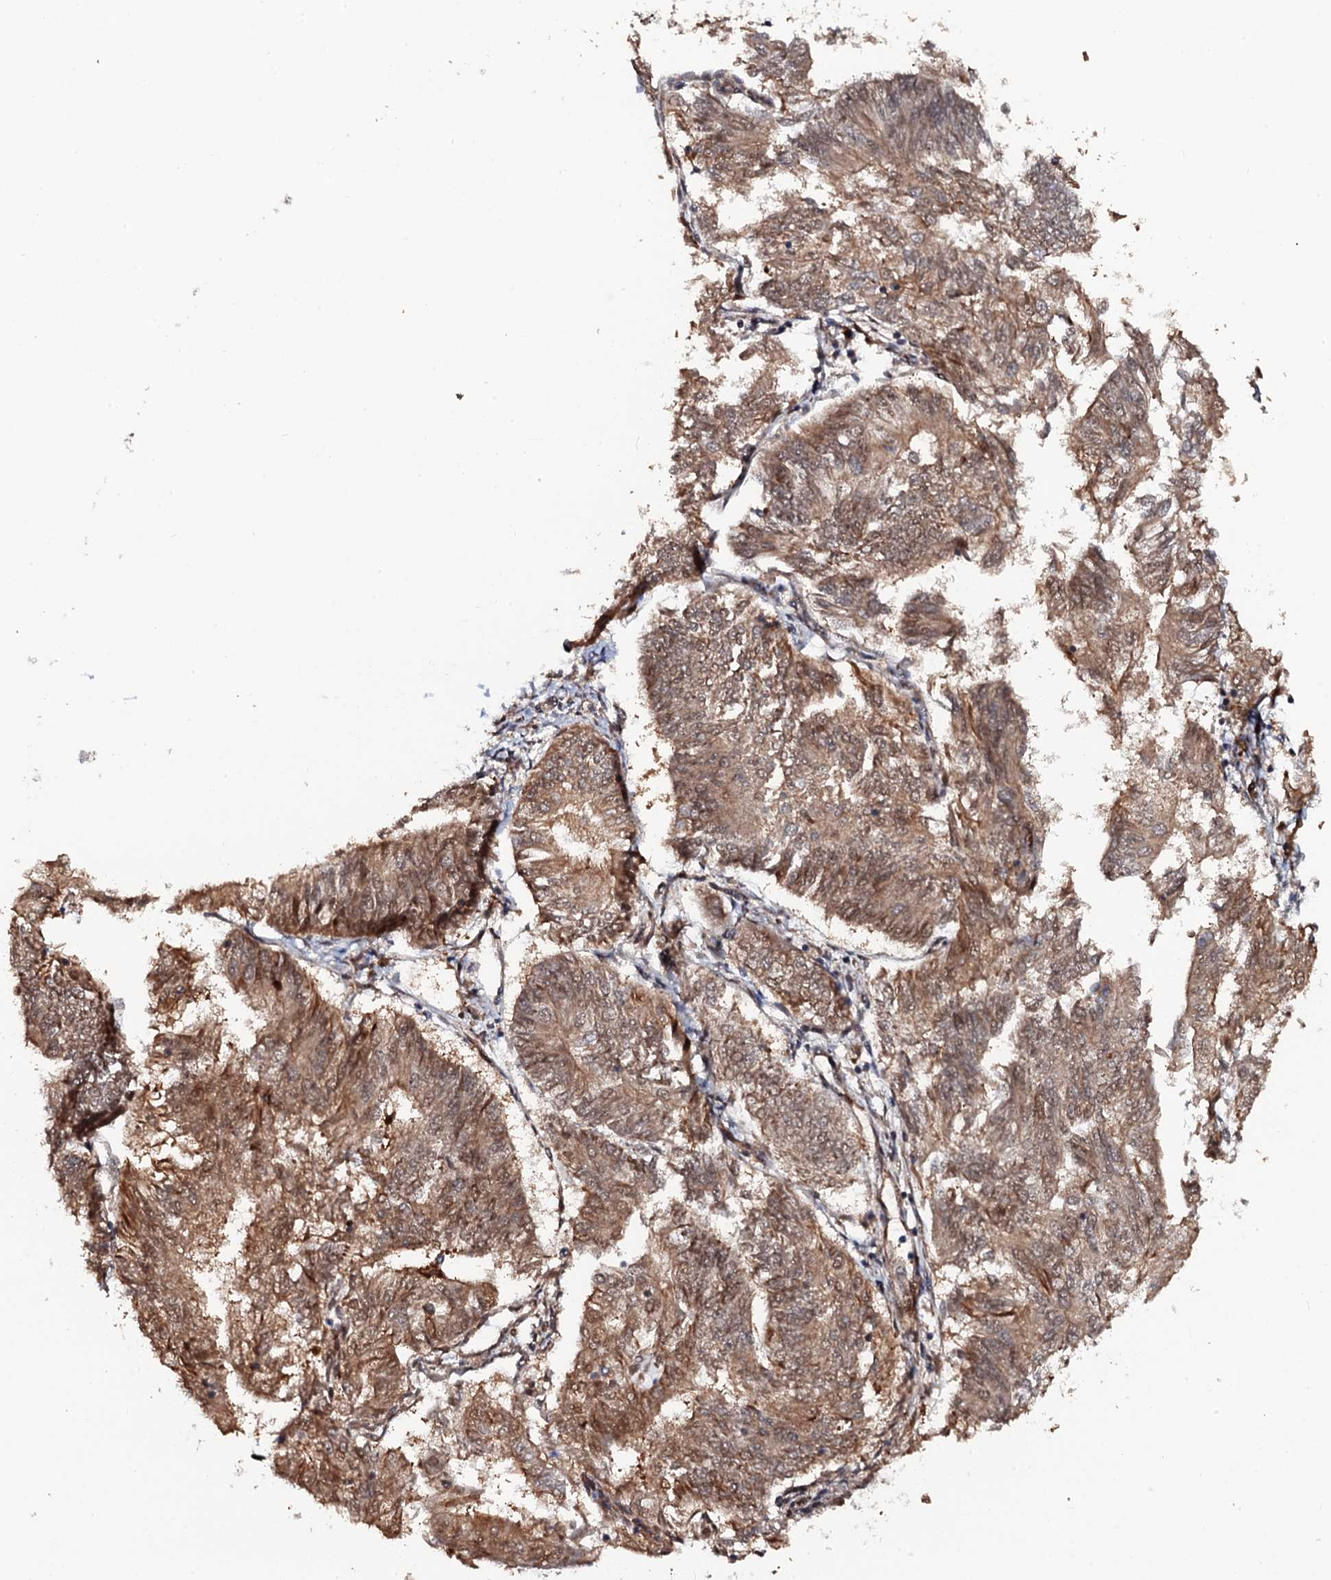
{"staining": {"intensity": "moderate", "quantity": ">75%", "location": "cytoplasmic/membranous"}, "tissue": "endometrial cancer", "cell_type": "Tumor cells", "image_type": "cancer", "snomed": [{"axis": "morphology", "description": "Adenocarcinoma, NOS"}, {"axis": "topography", "description": "Endometrium"}], "caption": "Endometrial adenocarcinoma stained with a protein marker exhibits moderate staining in tumor cells.", "gene": "CDC23", "patient": {"sex": "female", "age": 58}}